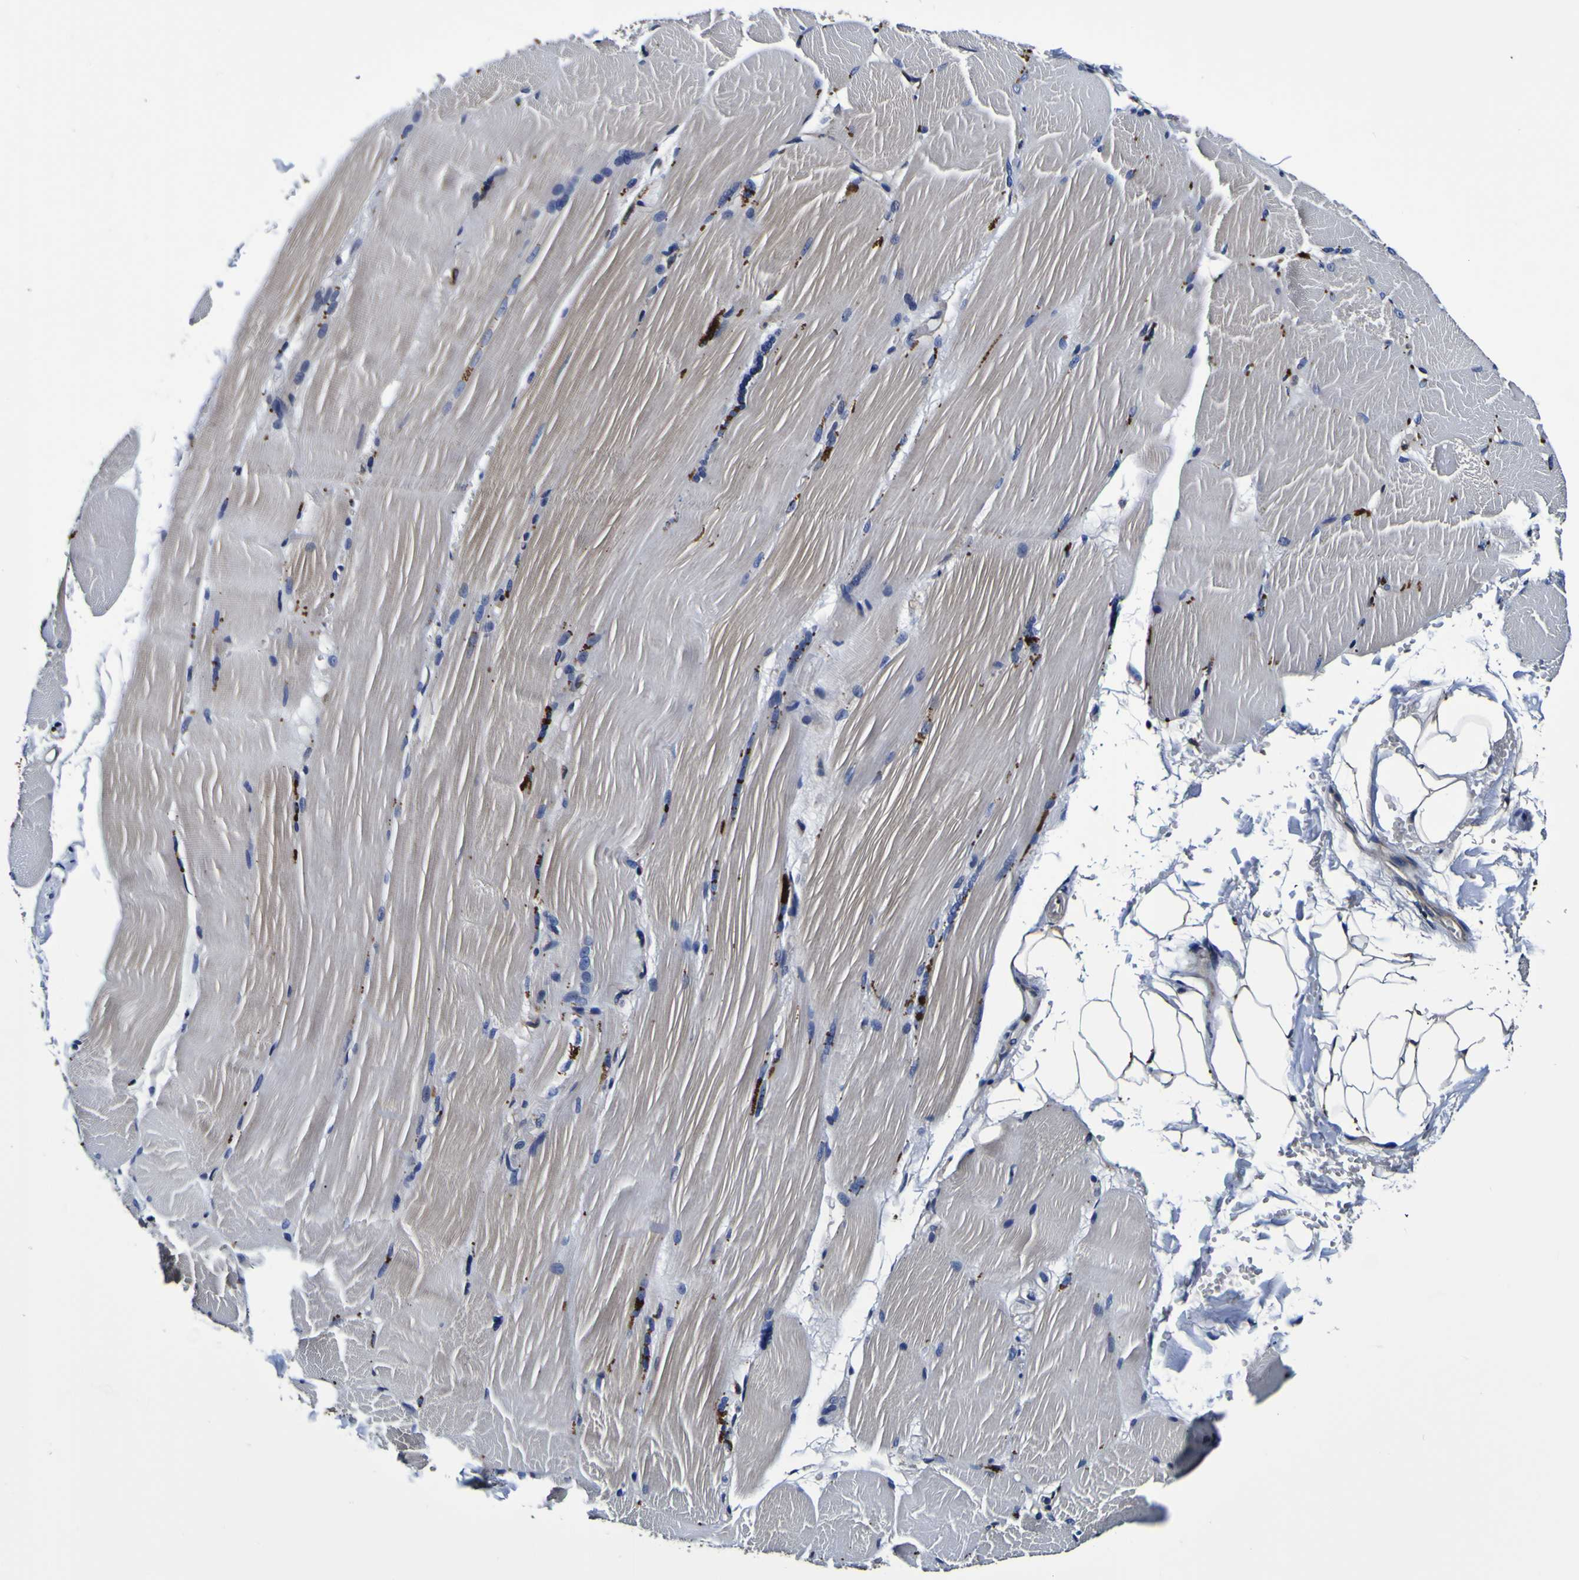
{"staining": {"intensity": "negative", "quantity": "none", "location": "none"}, "tissue": "skeletal muscle", "cell_type": "Myocytes", "image_type": "normal", "snomed": [{"axis": "morphology", "description": "Normal tissue, NOS"}, {"axis": "topography", "description": "Skin"}, {"axis": "topography", "description": "Skeletal muscle"}], "caption": "Protein analysis of unremarkable skeletal muscle shows no significant expression in myocytes.", "gene": "GPX1", "patient": {"sex": "male", "age": 83}}